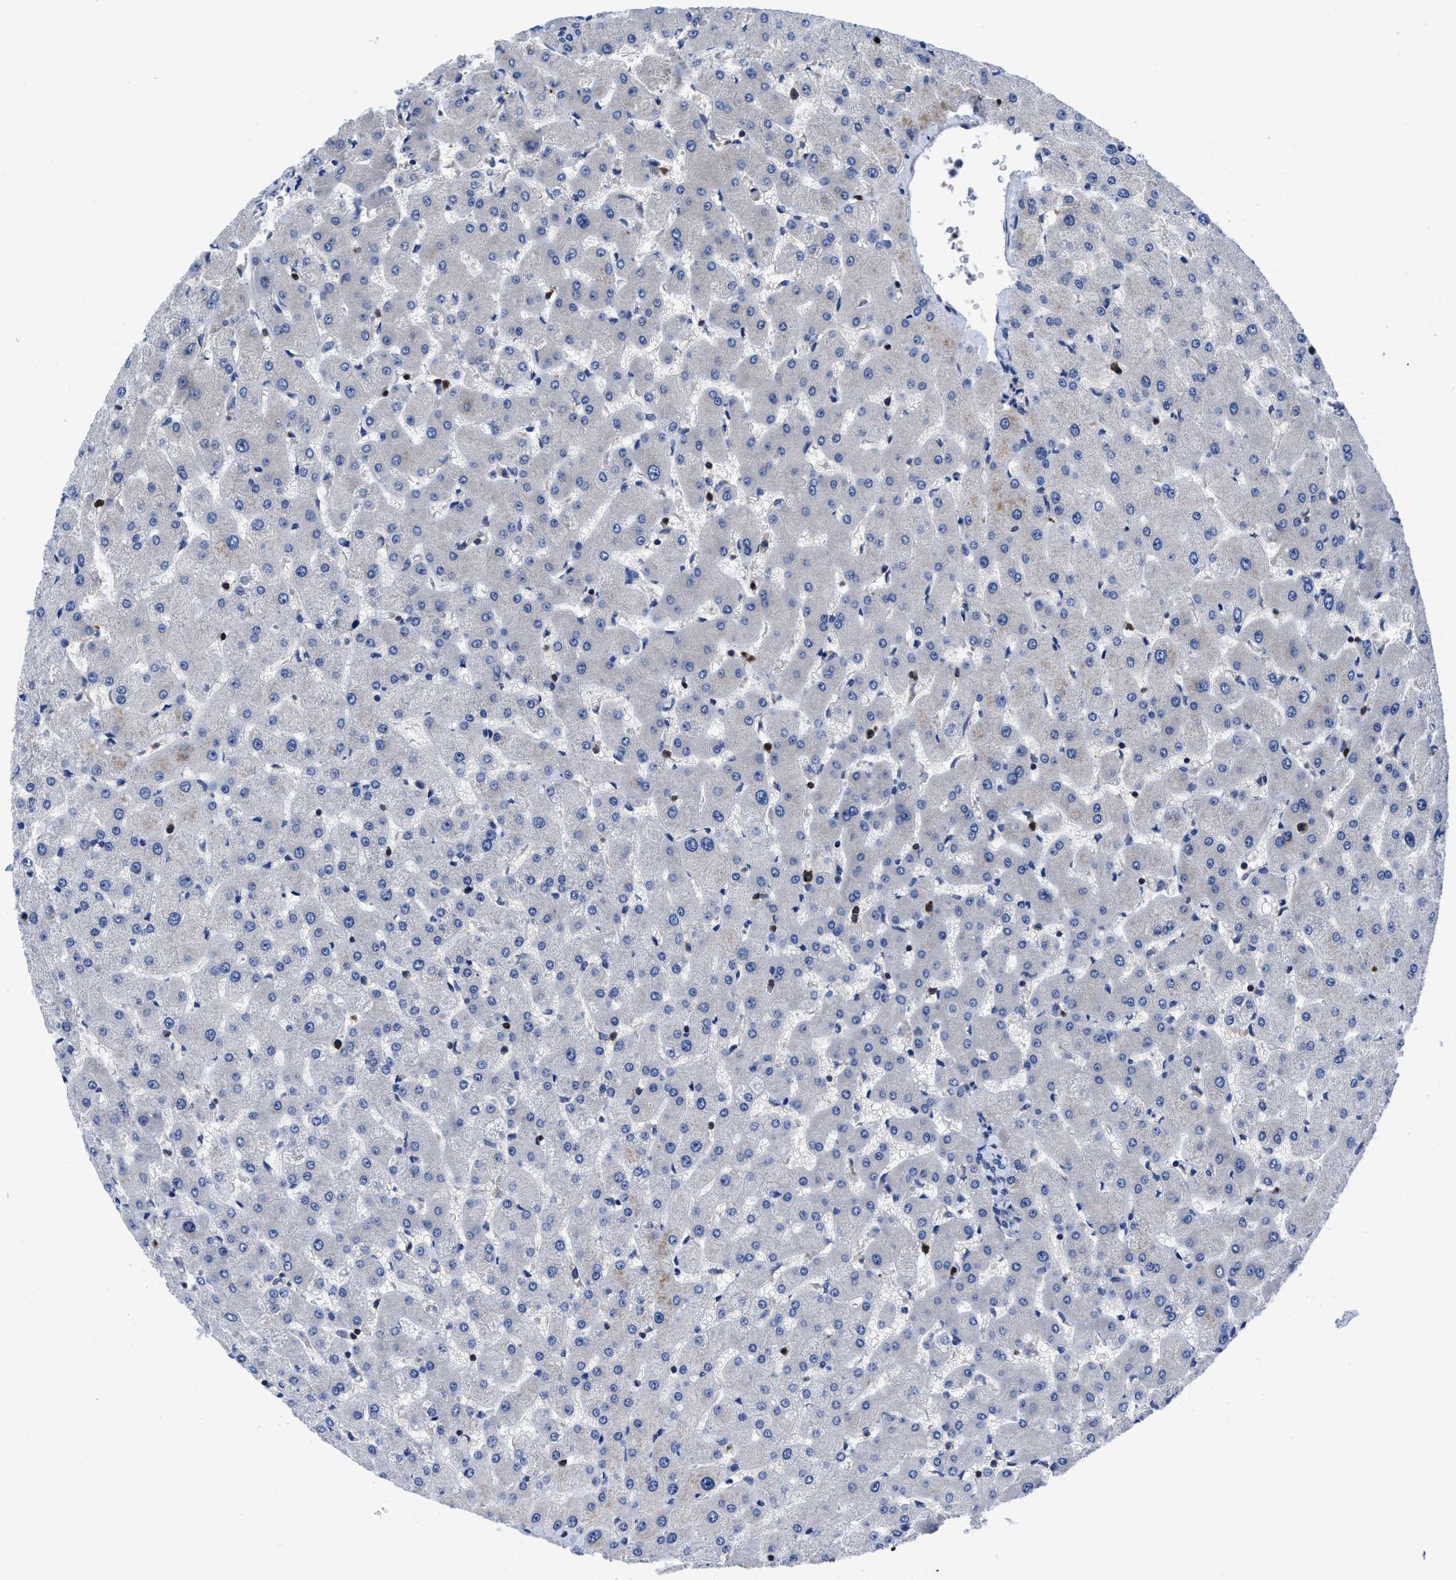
{"staining": {"intensity": "negative", "quantity": "none", "location": "none"}, "tissue": "liver", "cell_type": "Cholangiocytes", "image_type": "normal", "snomed": [{"axis": "morphology", "description": "Normal tissue, NOS"}, {"axis": "topography", "description": "Liver"}], "caption": "IHC of benign liver exhibits no staining in cholangiocytes.", "gene": "YARS1", "patient": {"sex": "female", "age": 63}}